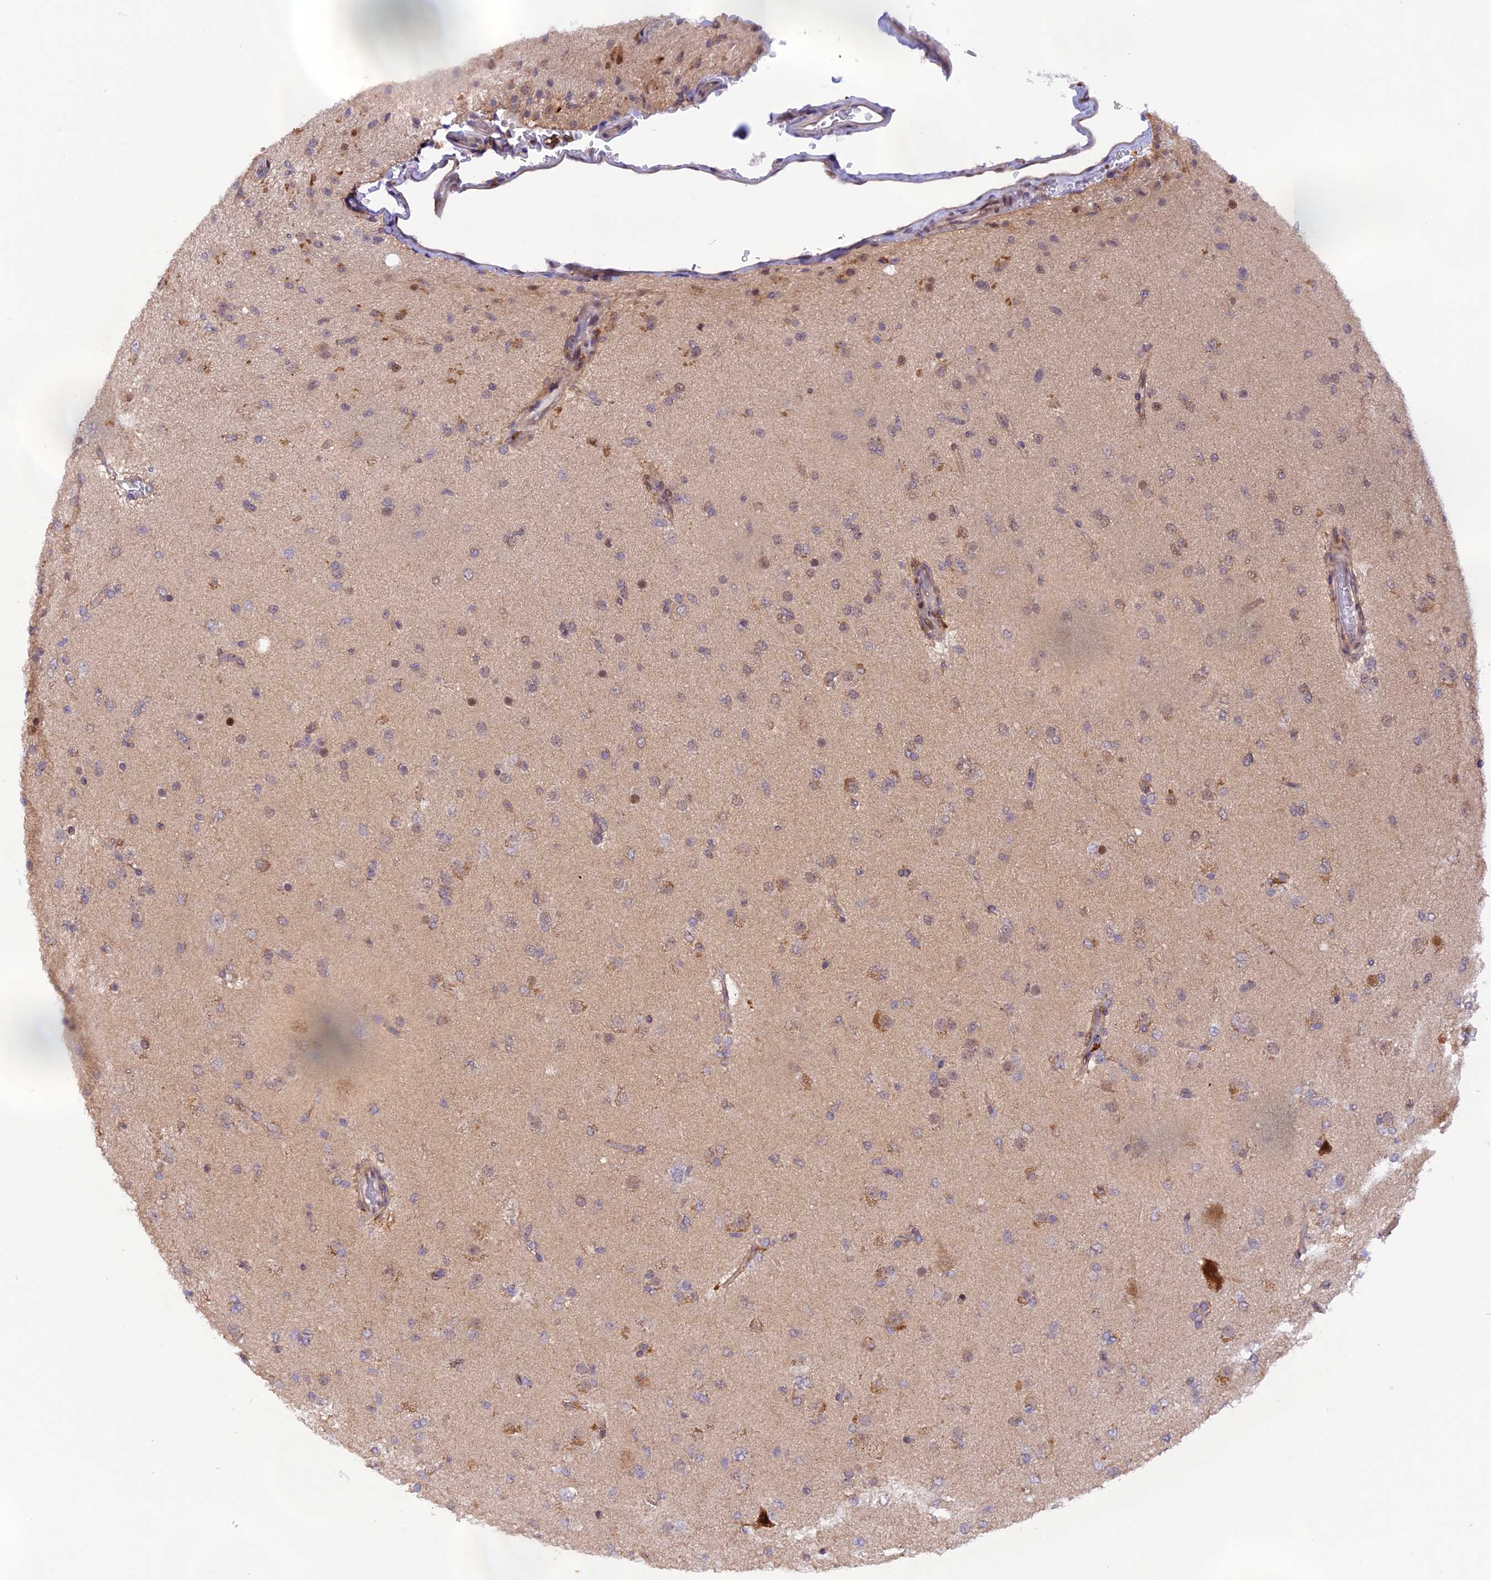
{"staining": {"intensity": "weak", "quantity": "25%-75%", "location": "nuclear"}, "tissue": "glioma", "cell_type": "Tumor cells", "image_type": "cancer", "snomed": [{"axis": "morphology", "description": "Glioma, malignant, Low grade"}, {"axis": "topography", "description": "Brain"}], "caption": "DAB (3,3'-diaminobenzidine) immunohistochemical staining of human malignant glioma (low-grade) exhibits weak nuclear protein positivity in approximately 25%-75% of tumor cells. The staining is performed using DAB brown chromogen to label protein expression. The nuclei are counter-stained blue using hematoxylin.", "gene": "SAMD4A", "patient": {"sex": "male", "age": 65}}